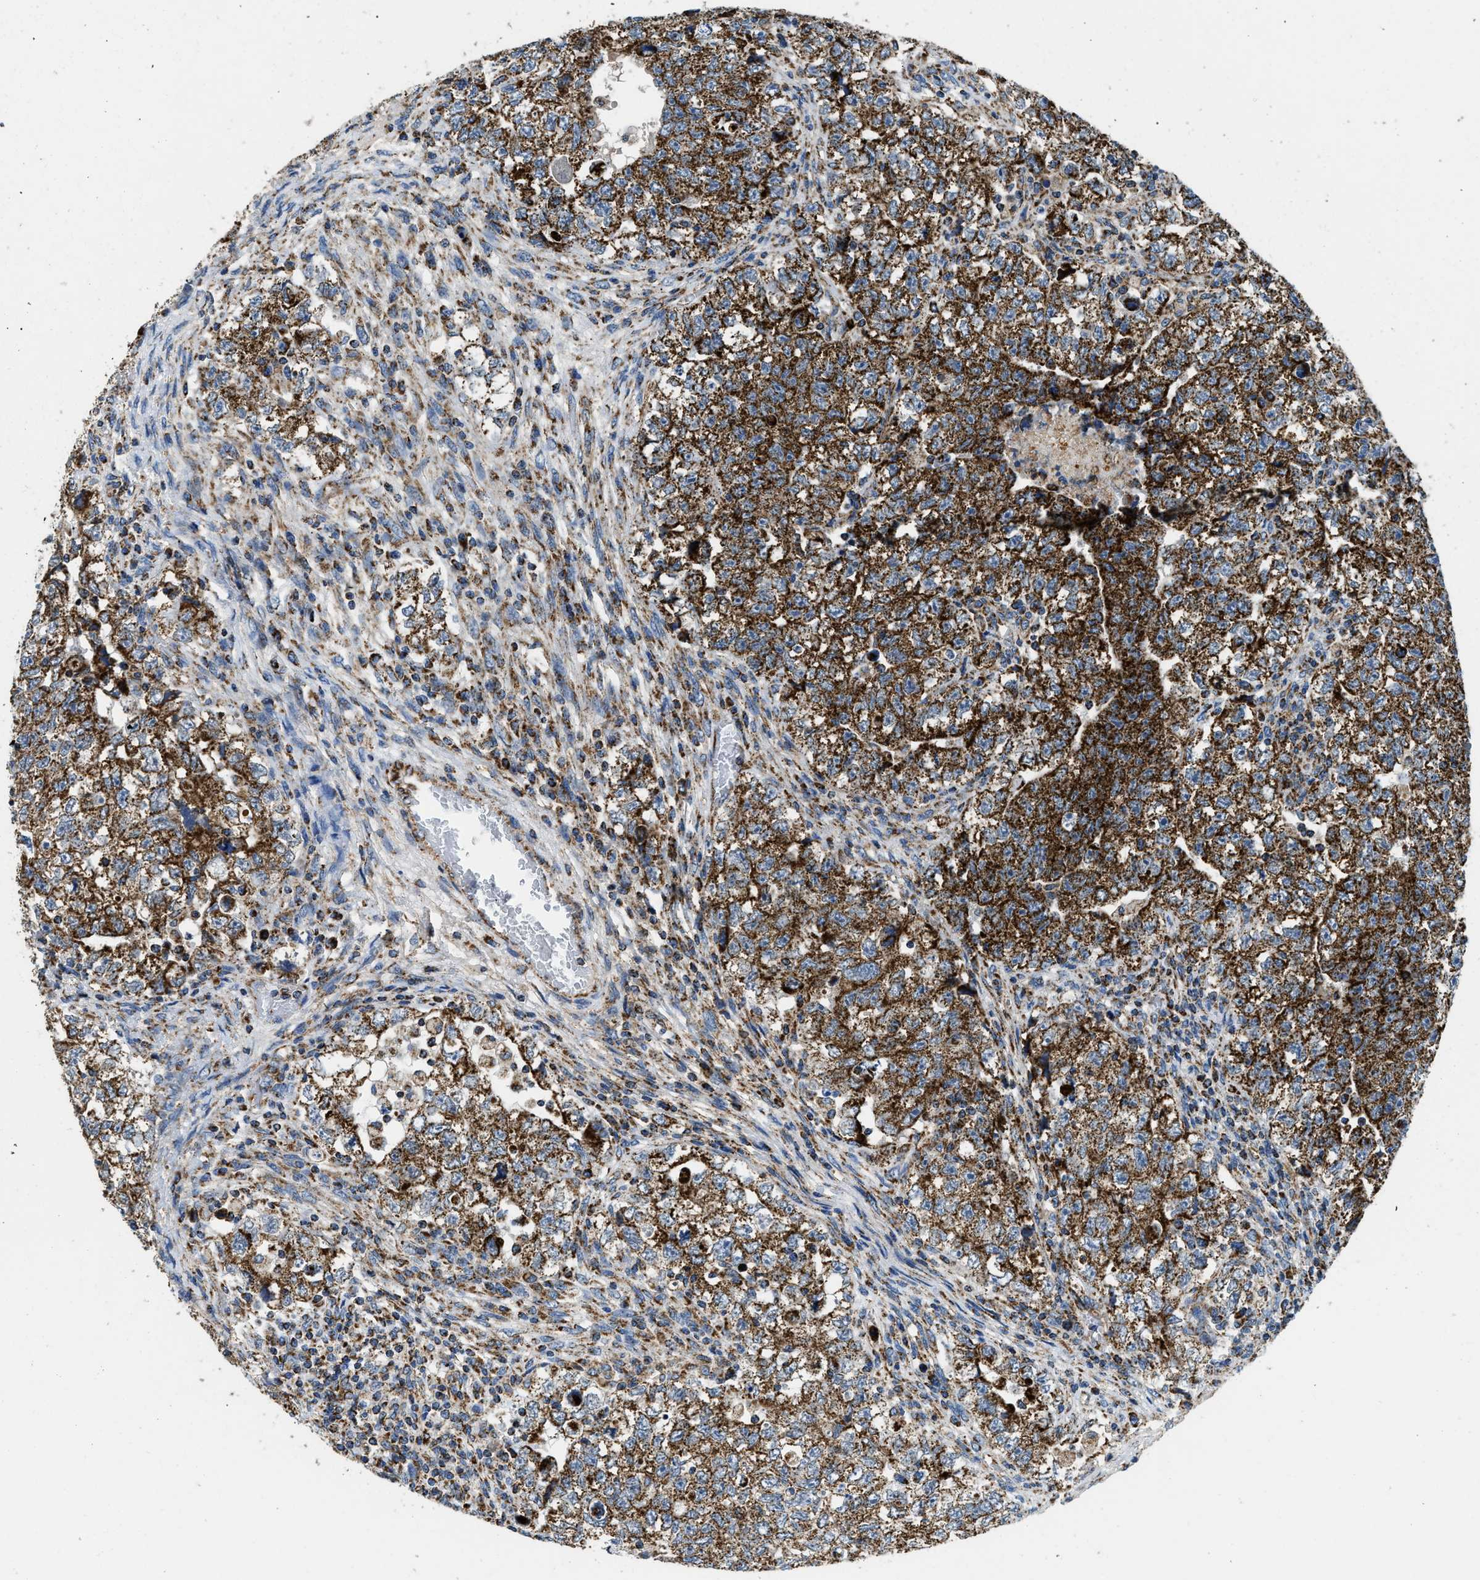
{"staining": {"intensity": "strong", "quantity": ">75%", "location": "cytoplasmic/membranous"}, "tissue": "testis cancer", "cell_type": "Tumor cells", "image_type": "cancer", "snomed": [{"axis": "morphology", "description": "Carcinoma, Embryonal, NOS"}, {"axis": "topography", "description": "Testis"}], "caption": "Approximately >75% of tumor cells in human embryonal carcinoma (testis) exhibit strong cytoplasmic/membranous protein staining as visualized by brown immunohistochemical staining.", "gene": "STK33", "patient": {"sex": "male", "age": 36}}